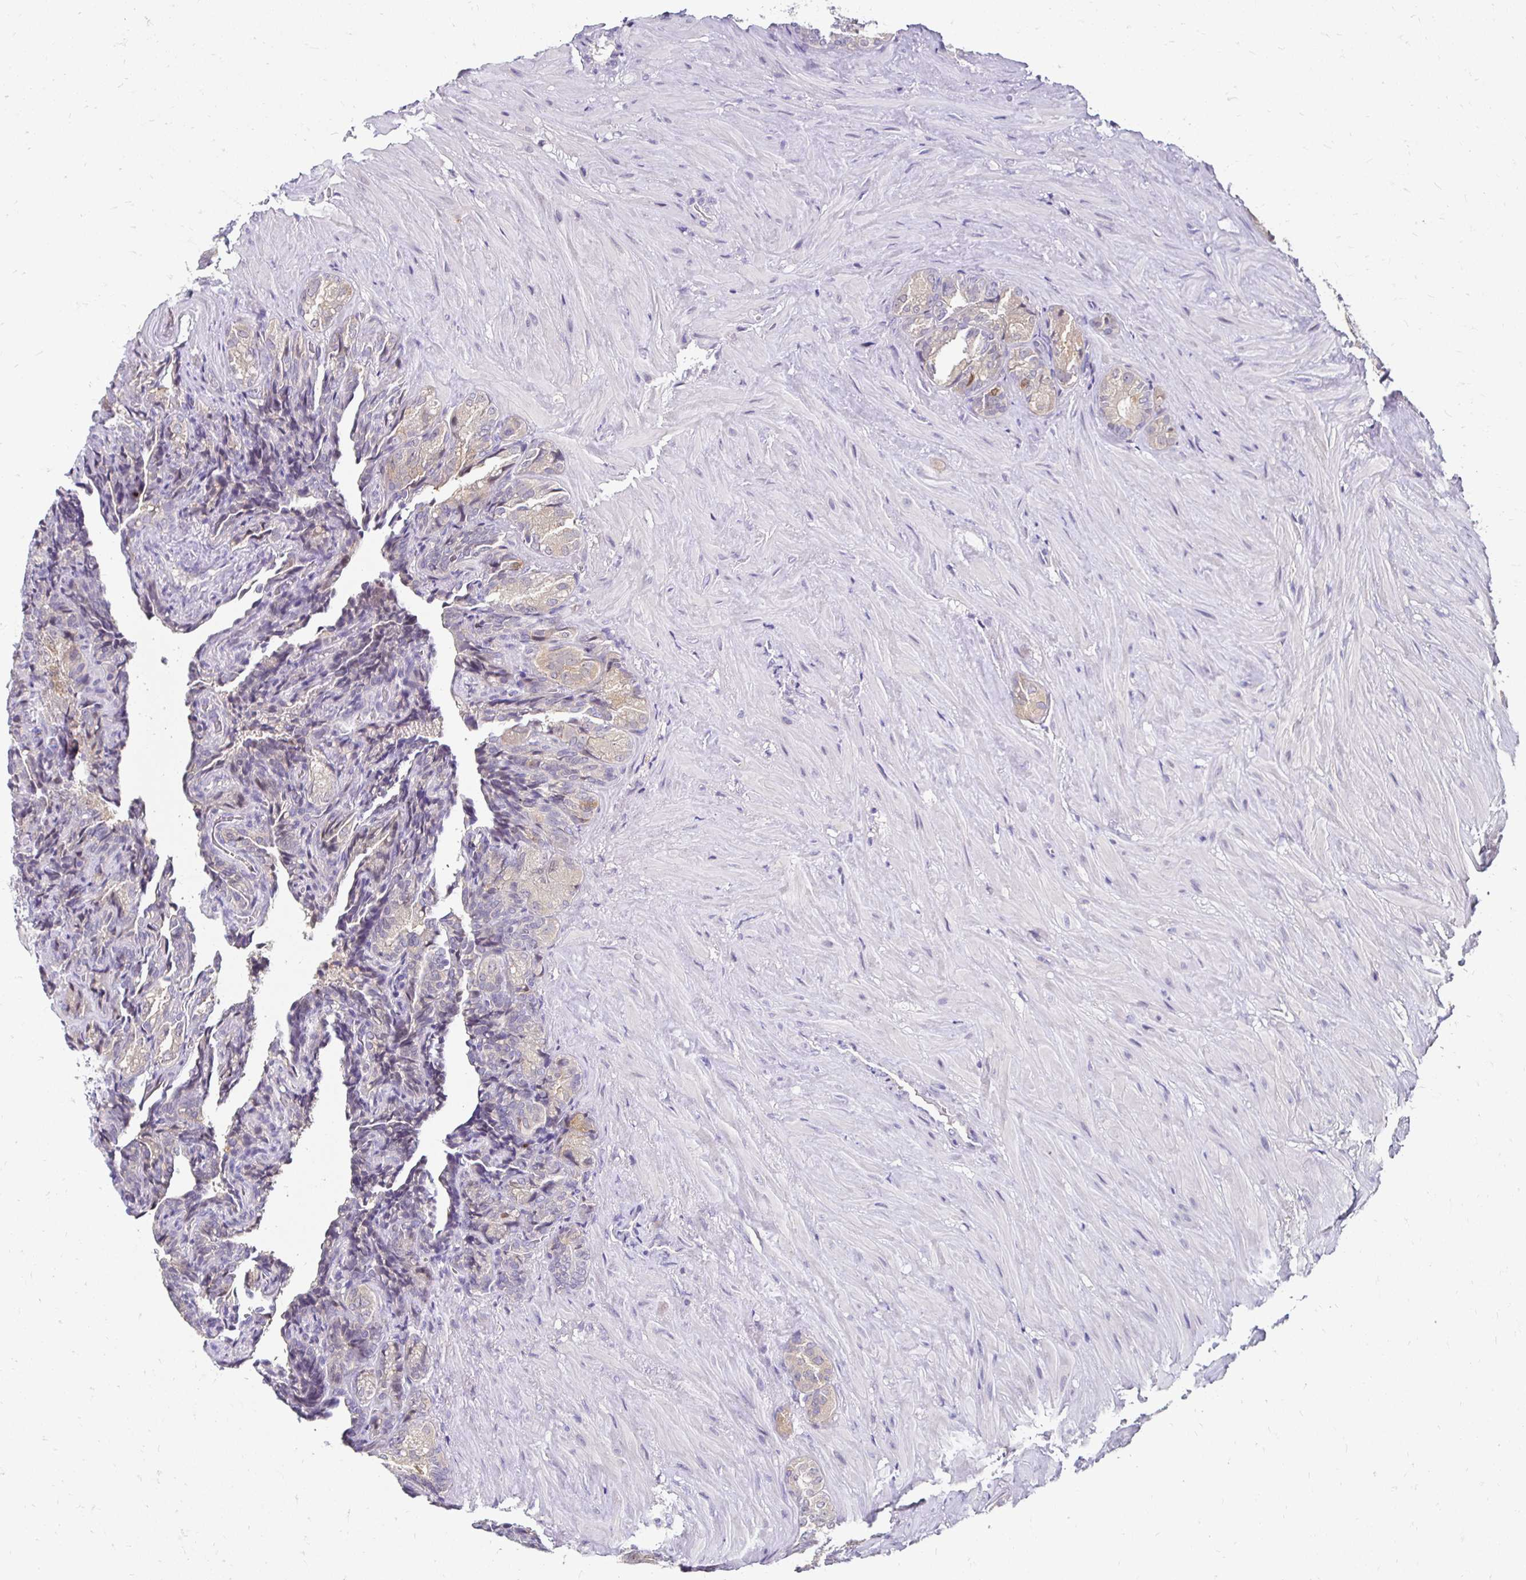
{"staining": {"intensity": "weak", "quantity": "<25%", "location": "cytoplasmic/membranous"}, "tissue": "seminal vesicle", "cell_type": "Glandular cells", "image_type": "normal", "snomed": [{"axis": "morphology", "description": "Normal tissue, NOS"}, {"axis": "topography", "description": "Seminal veicle"}], "caption": "The micrograph displays no staining of glandular cells in normal seminal vesicle. Nuclei are stained in blue.", "gene": "PADI2", "patient": {"sex": "male", "age": 68}}